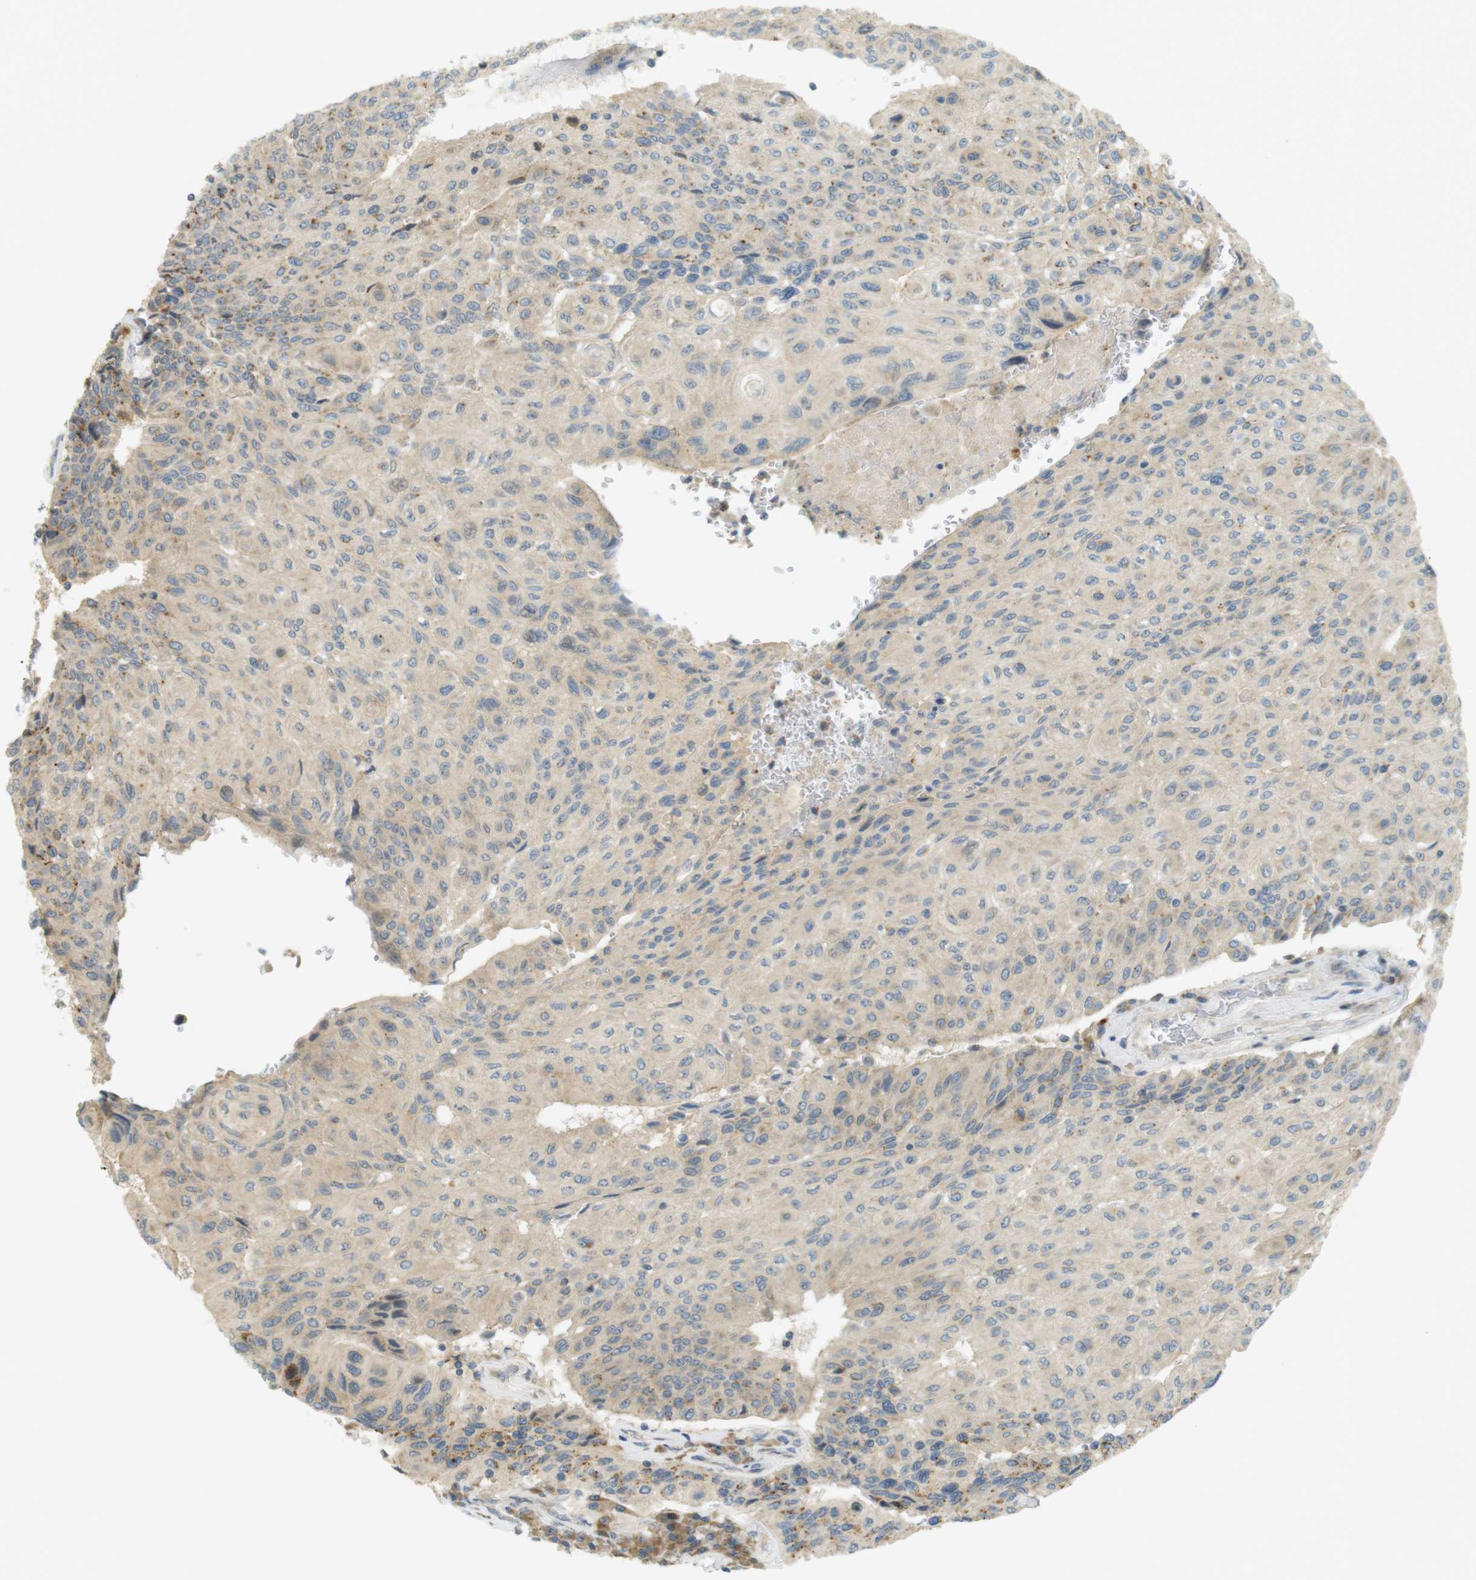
{"staining": {"intensity": "weak", "quantity": "<25%", "location": "cytoplasmic/membranous"}, "tissue": "urothelial cancer", "cell_type": "Tumor cells", "image_type": "cancer", "snomed": [{"axis": "morphology", "description": "Urothelial carcinoma, High grade"}, {"axis": "topography", "description": "Urinary bladder"}], "caption": "This is an immunohistochemistry histopathology image of urothelial carcinoma (high-grade). There is no positivity in tumor cells.", "gene": "CLRN3", "patient": {"sex": "male", "age": 66}}